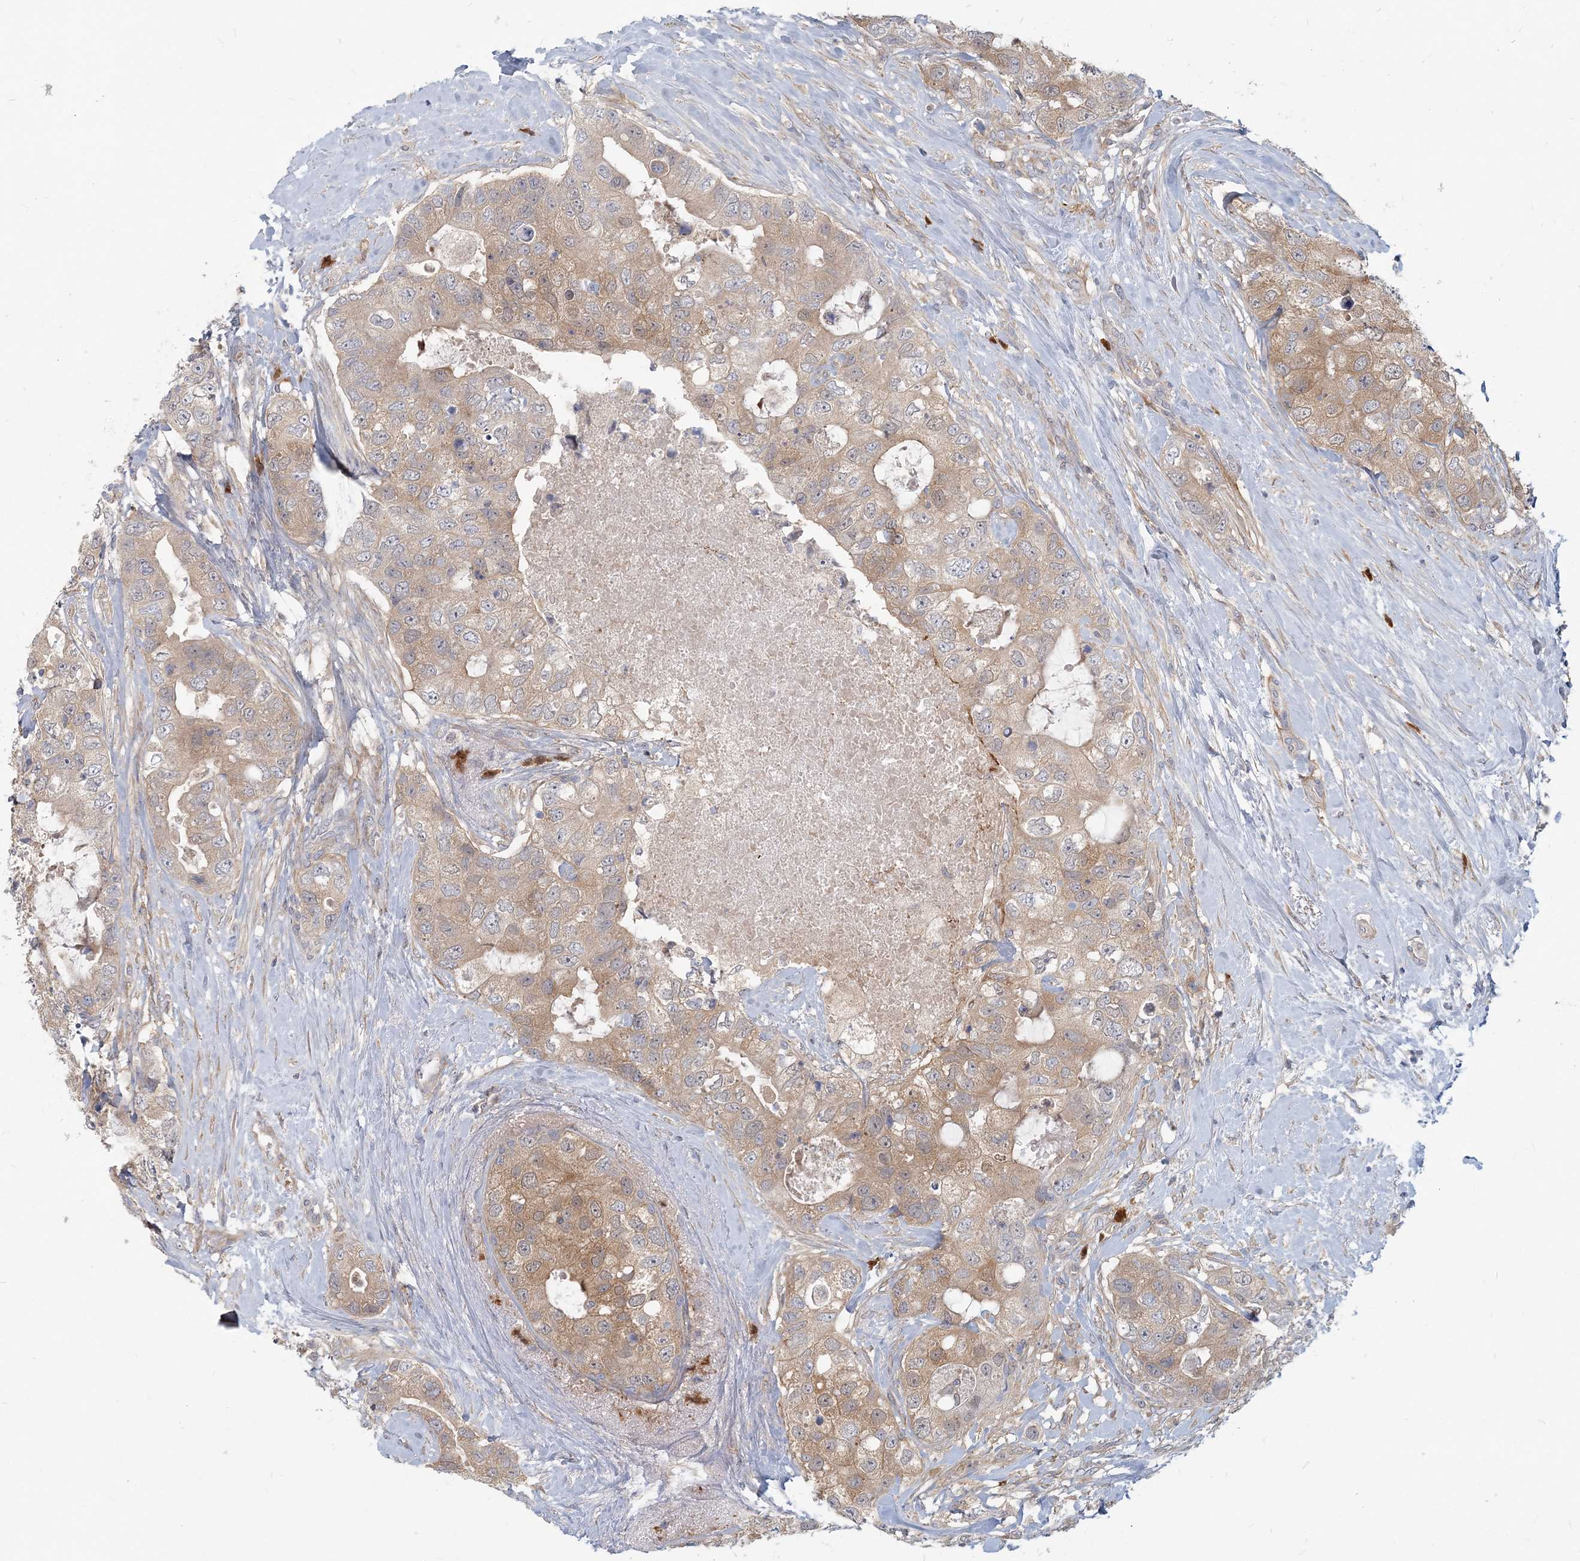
{"staining": {"intensity": "weak", "quantity": ">75%", "location": "cytoplasmic/membranous"}, "tissue": "breast cancer", "cell_type": "Tumor cells", "image_type": "cancer", "snomed": [{"axis": "morphology", "description": "Duct carcinoma"}, {"axis": "topography", "description": "Breast"}], "caption": "Breast intraductal carcinoma stained with a brown dye reveals weak cytoplasmic/membranous positive positivity in approximately >75% of tumor cells.", "gene": "GMPPA", "patient": {"sex": "female", "age": 62}}